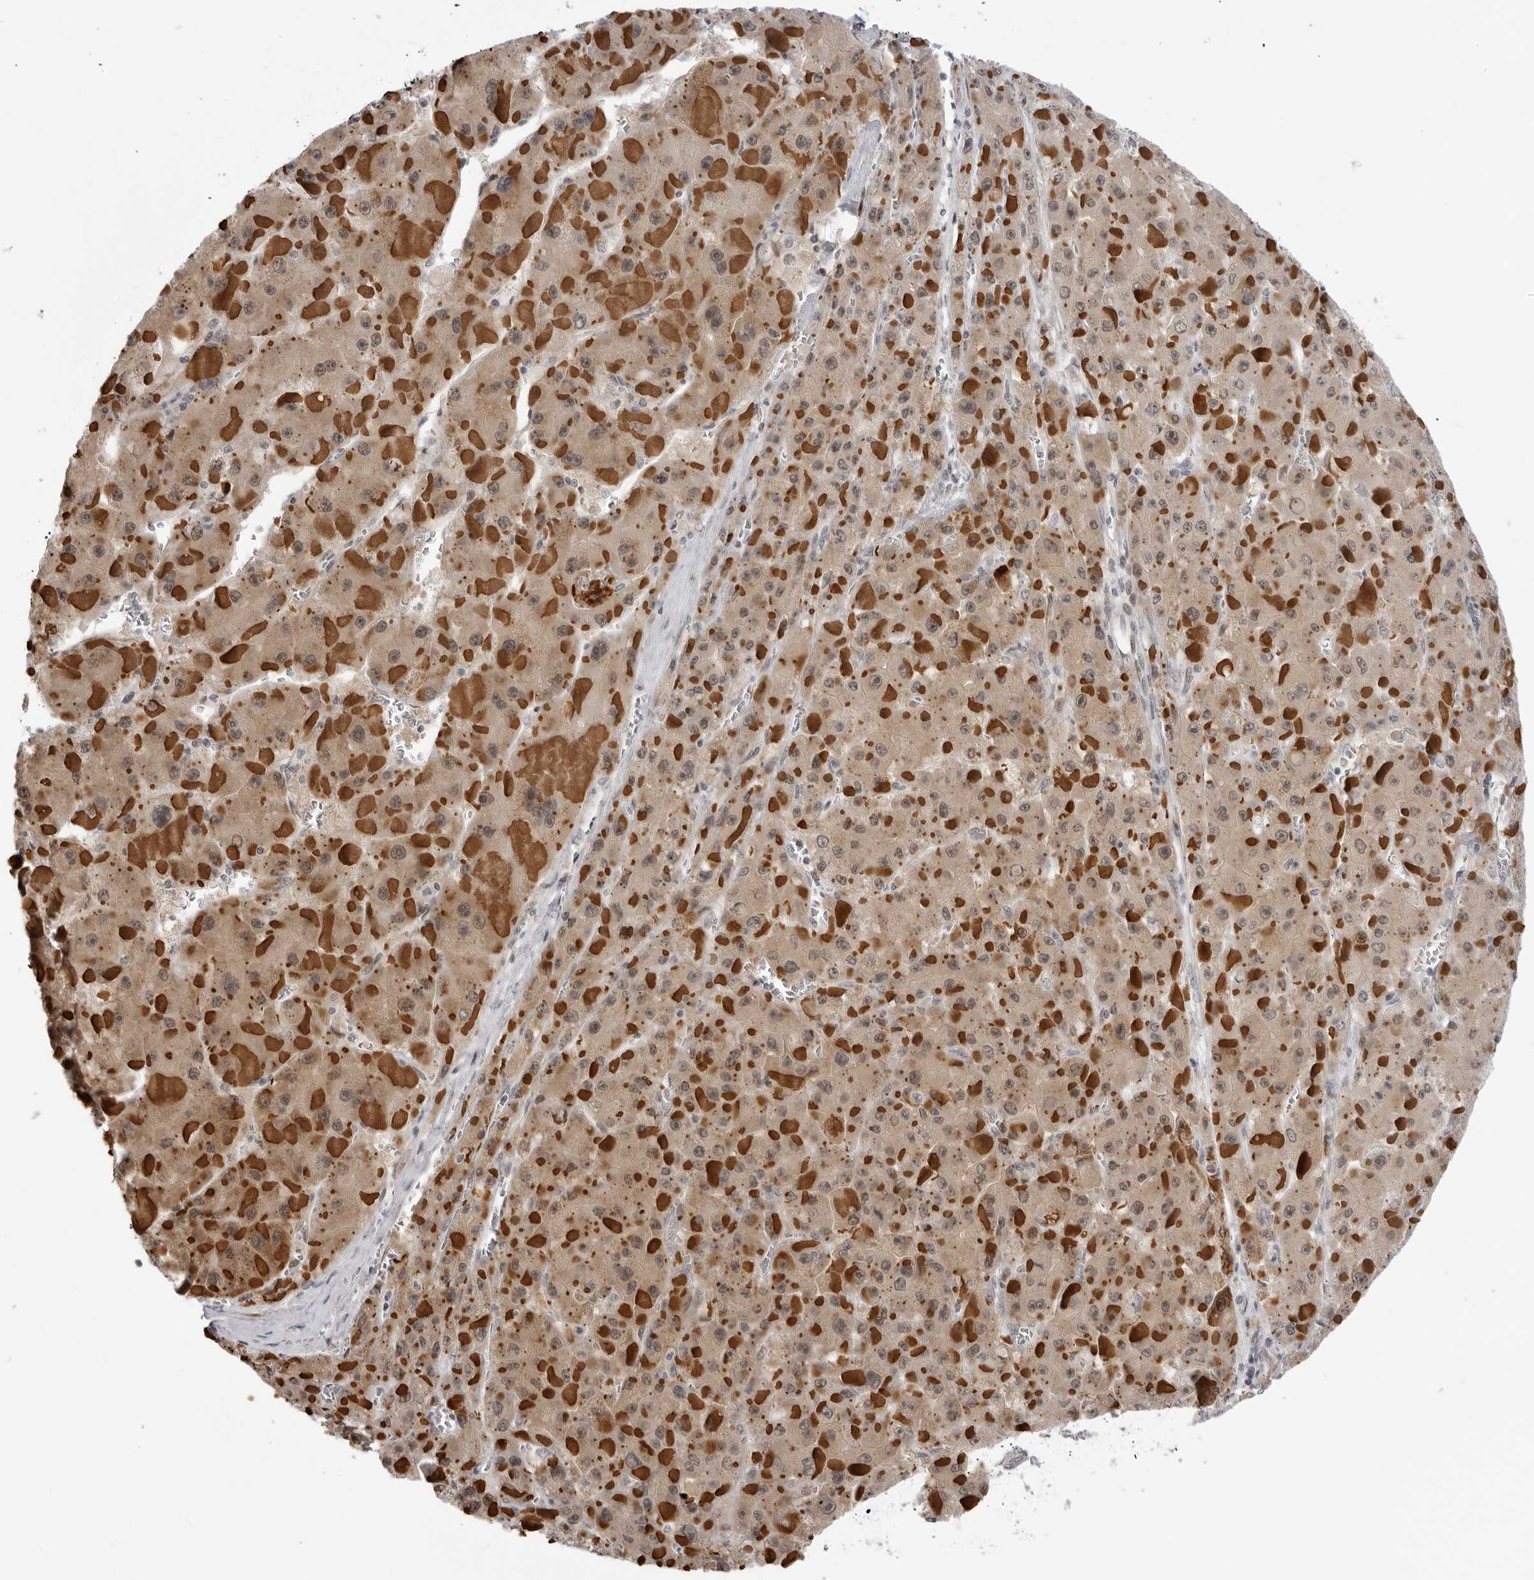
{"staining": {"intensity": "moderate", "quantity": ">75%", "location": "cytoplasmic/membranous"}, "tissue": "liver cancer", "cell_type": "Tumor cells", "image_type": "cancer", "snomed": [{"axis": "morphology", "description": "Carcinoma, Hepatocellular, NOS"}, {"axis": "topography", "description": "Liver"}], "caption": "Moderate cytoplasmic/membranous staining for a protein is identified in approximately >75% of tumor cells of liver hepatocellular carcinoma using IHC.", "gene": "ALPK2", "patient": {"sex": "female", "age": 73}}